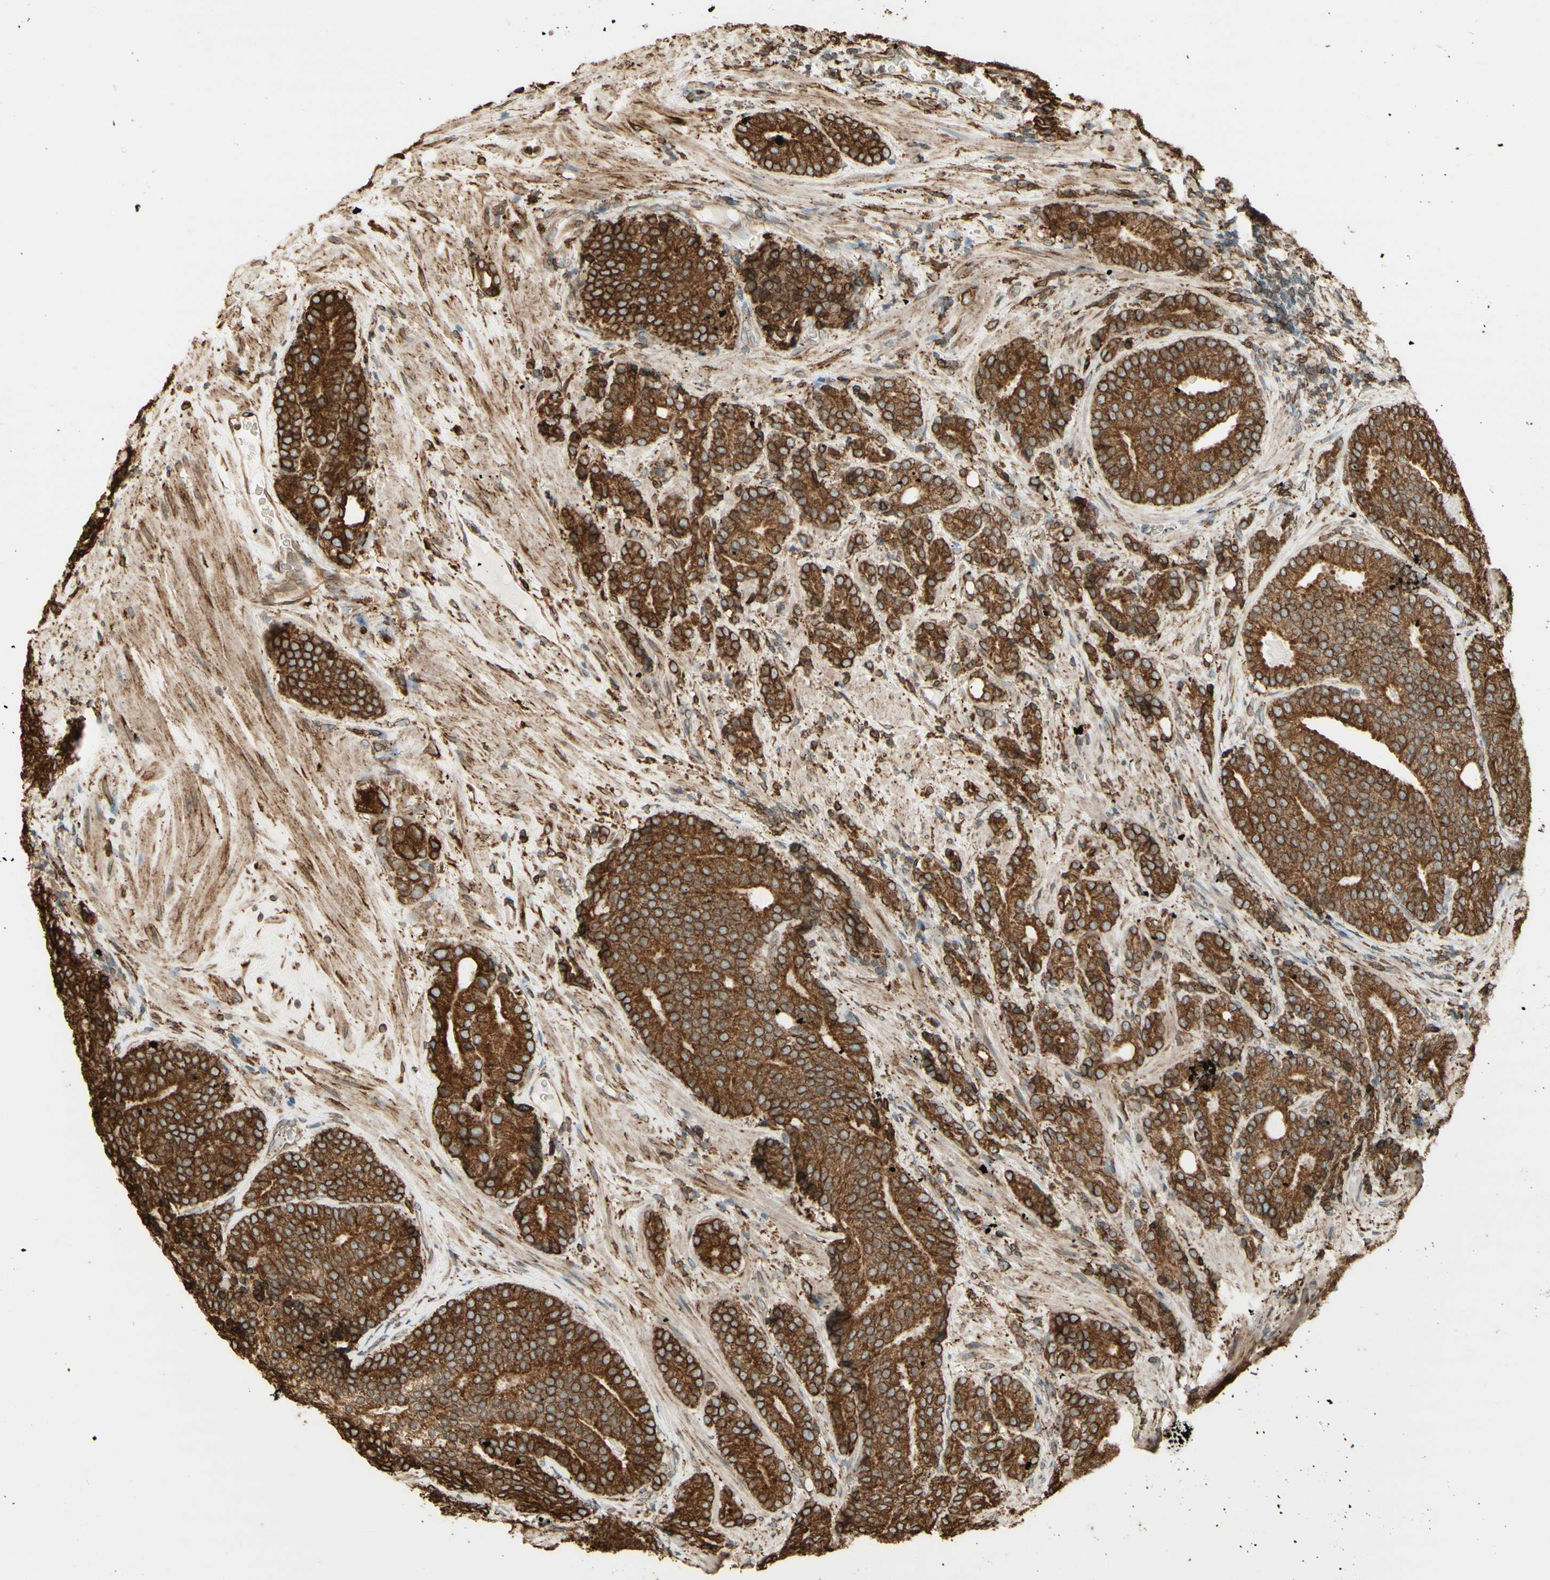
{"staining": {"intensity": "moderate", "quantity": ">75%", "location": "cytoplasmic/membranous"}, "tissue": "prostate cancer", "cell_type": "Tumor cells", "image_type": "cancer", "snomed": [{"axis": "morphology", "description": "Adenocarcinoma, High grade"}, {"axis": "topography", "description": "Prostate"}], "caption": "High-magnification brightfield microscopy of prostate high-grade adenocarcinoma stained with DAB (brown) and counterstained with hematoxylin (blue). tumor cells exhibit moderate cytoplasmic/membranous staining is appreciated in about>75% of cells.", "gene": "CANX", "patient": {"sex": "male", "age": 61}}